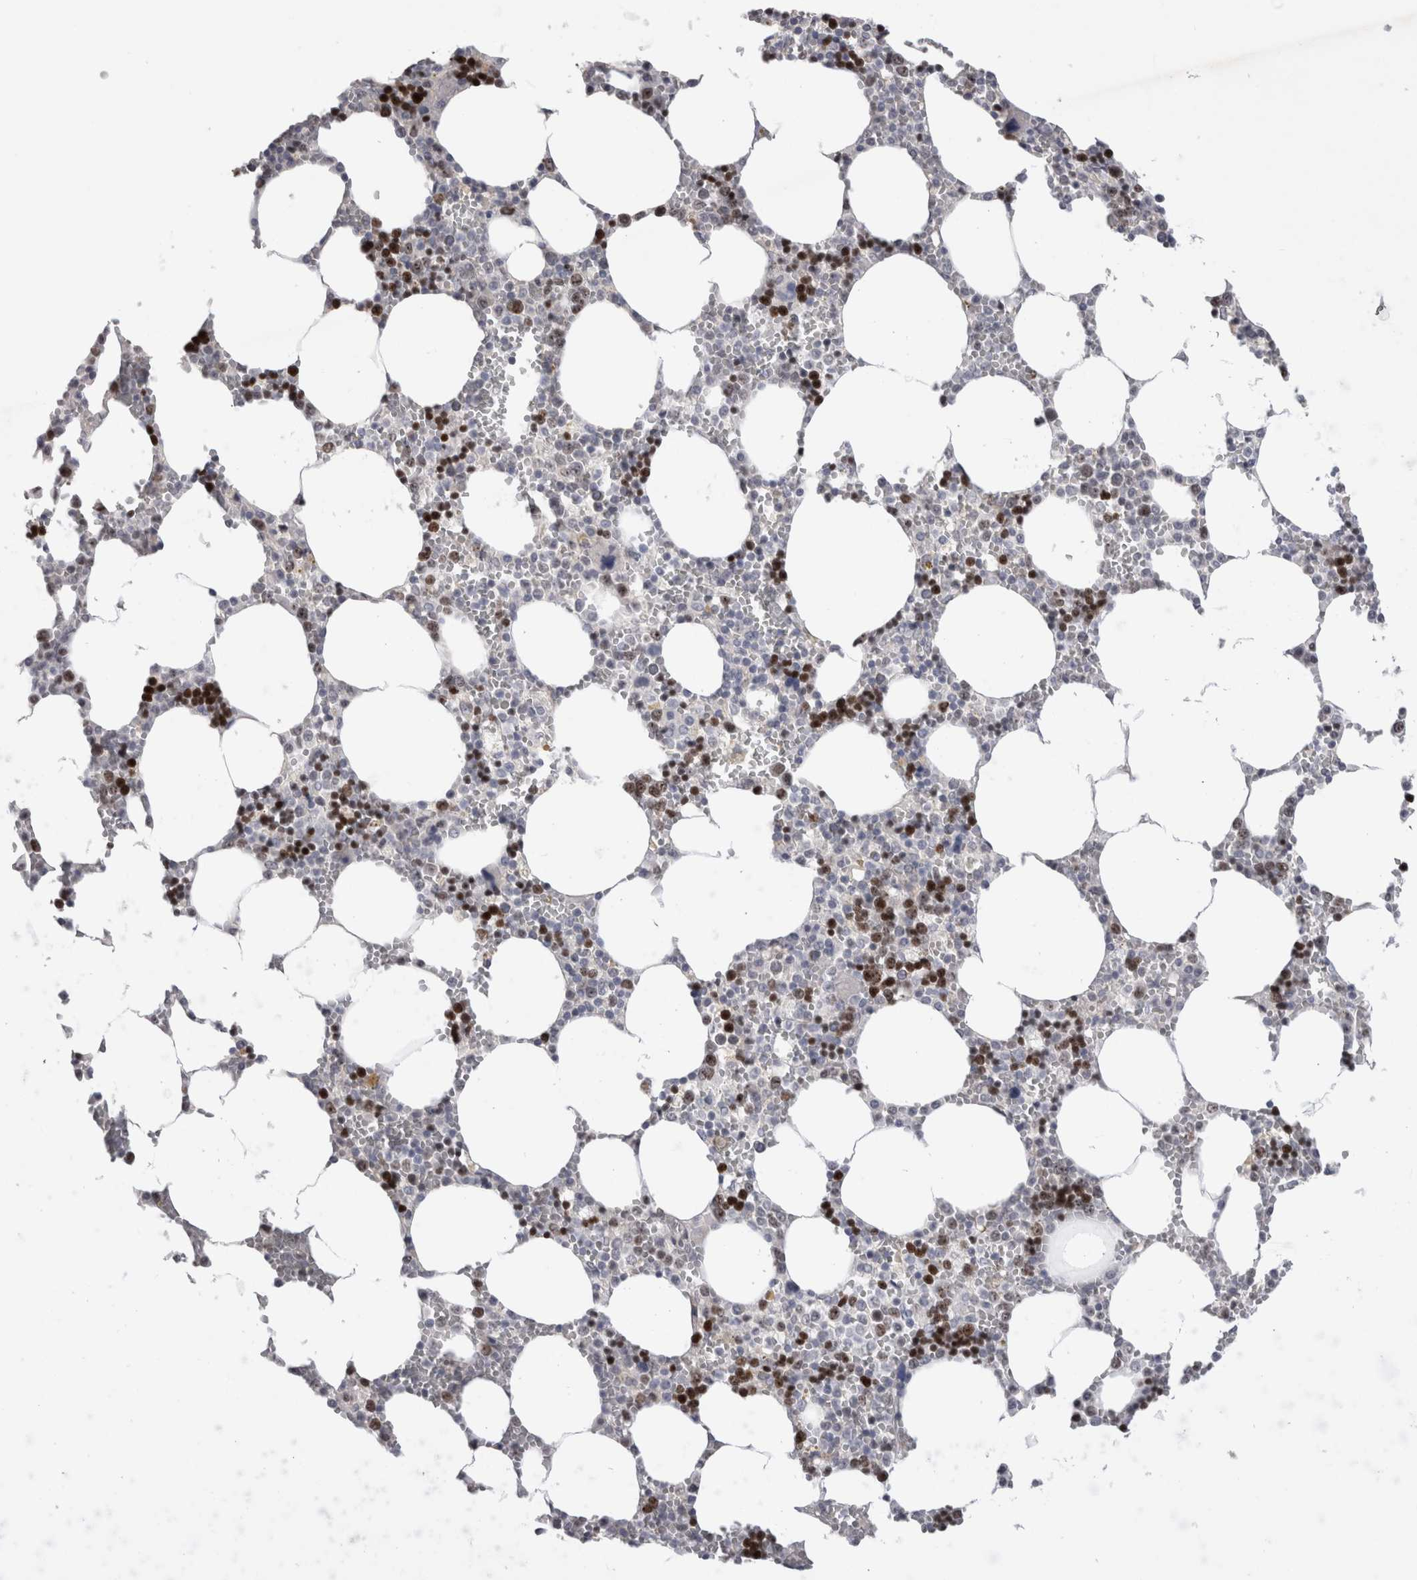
{"staining": {"intensity": "strong", "quantity": "25%-75%", "location": "nuclear"}, "tissue": "bone marrow", "cell_type": "Hematopoietic cells", "image_type": "normal", "snomed": [{"axis": "morphology", "description": "Normal tissue, NOS"}, {"axis": "topography", "description": "Bone marrow"}], "caption": "This photomicrograph shows normal bone marrow stained with IHC to label a protein in brown. The nuclear of hematopoietic cells show strong positivity for the protein. Nuclei are counter-stained blue.", "gene": "KIF18B", "patient": {"sex": "male", "age": 70}}